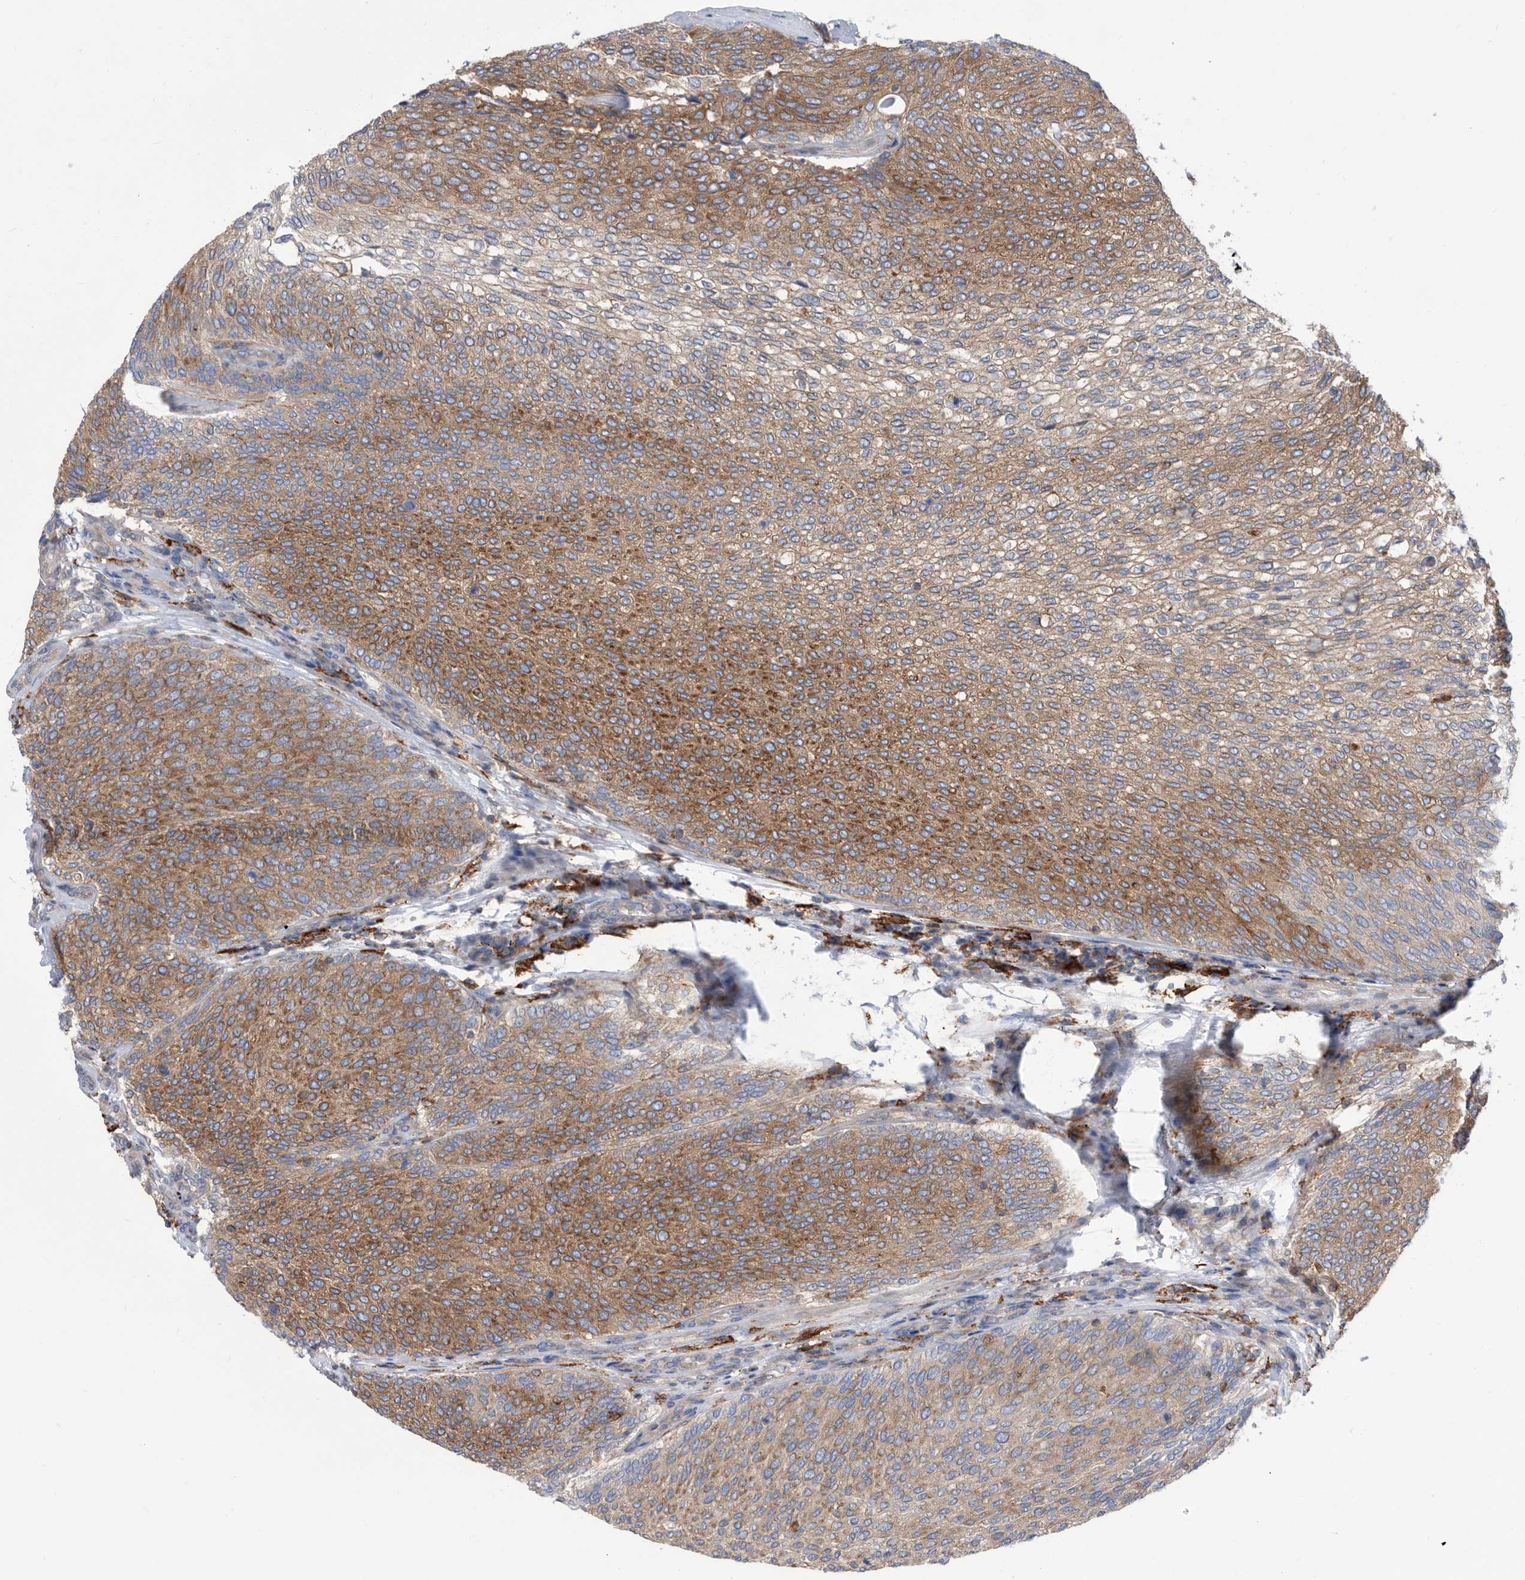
{"staining": {"intensity": "moderate", "quantity": ">75%", "location": "cytoplasmic/membranous"}, "tissue": "urothelial cancer", "cell_type": "Tumor cells", "image_type": "cancer", "snomed": [{"axis": "morphology", "description": "Urothelial carcinoma, Low grade"}, {"axis": "topography", "description": "Urinary bladder"}], "caption": "Immunohistochemical staining of urothelial cancer reveals moderate cytoplasmic/membranous protein staining in approximately >75% of tumor cells. The staining was performed using DAB to visualize the protein expression in brown, while the nuclei were stained in blue with hematoxylin (Magnification: 20x).", "gene": "SMG7", "patient": {"sex": "female", "age": 79}}